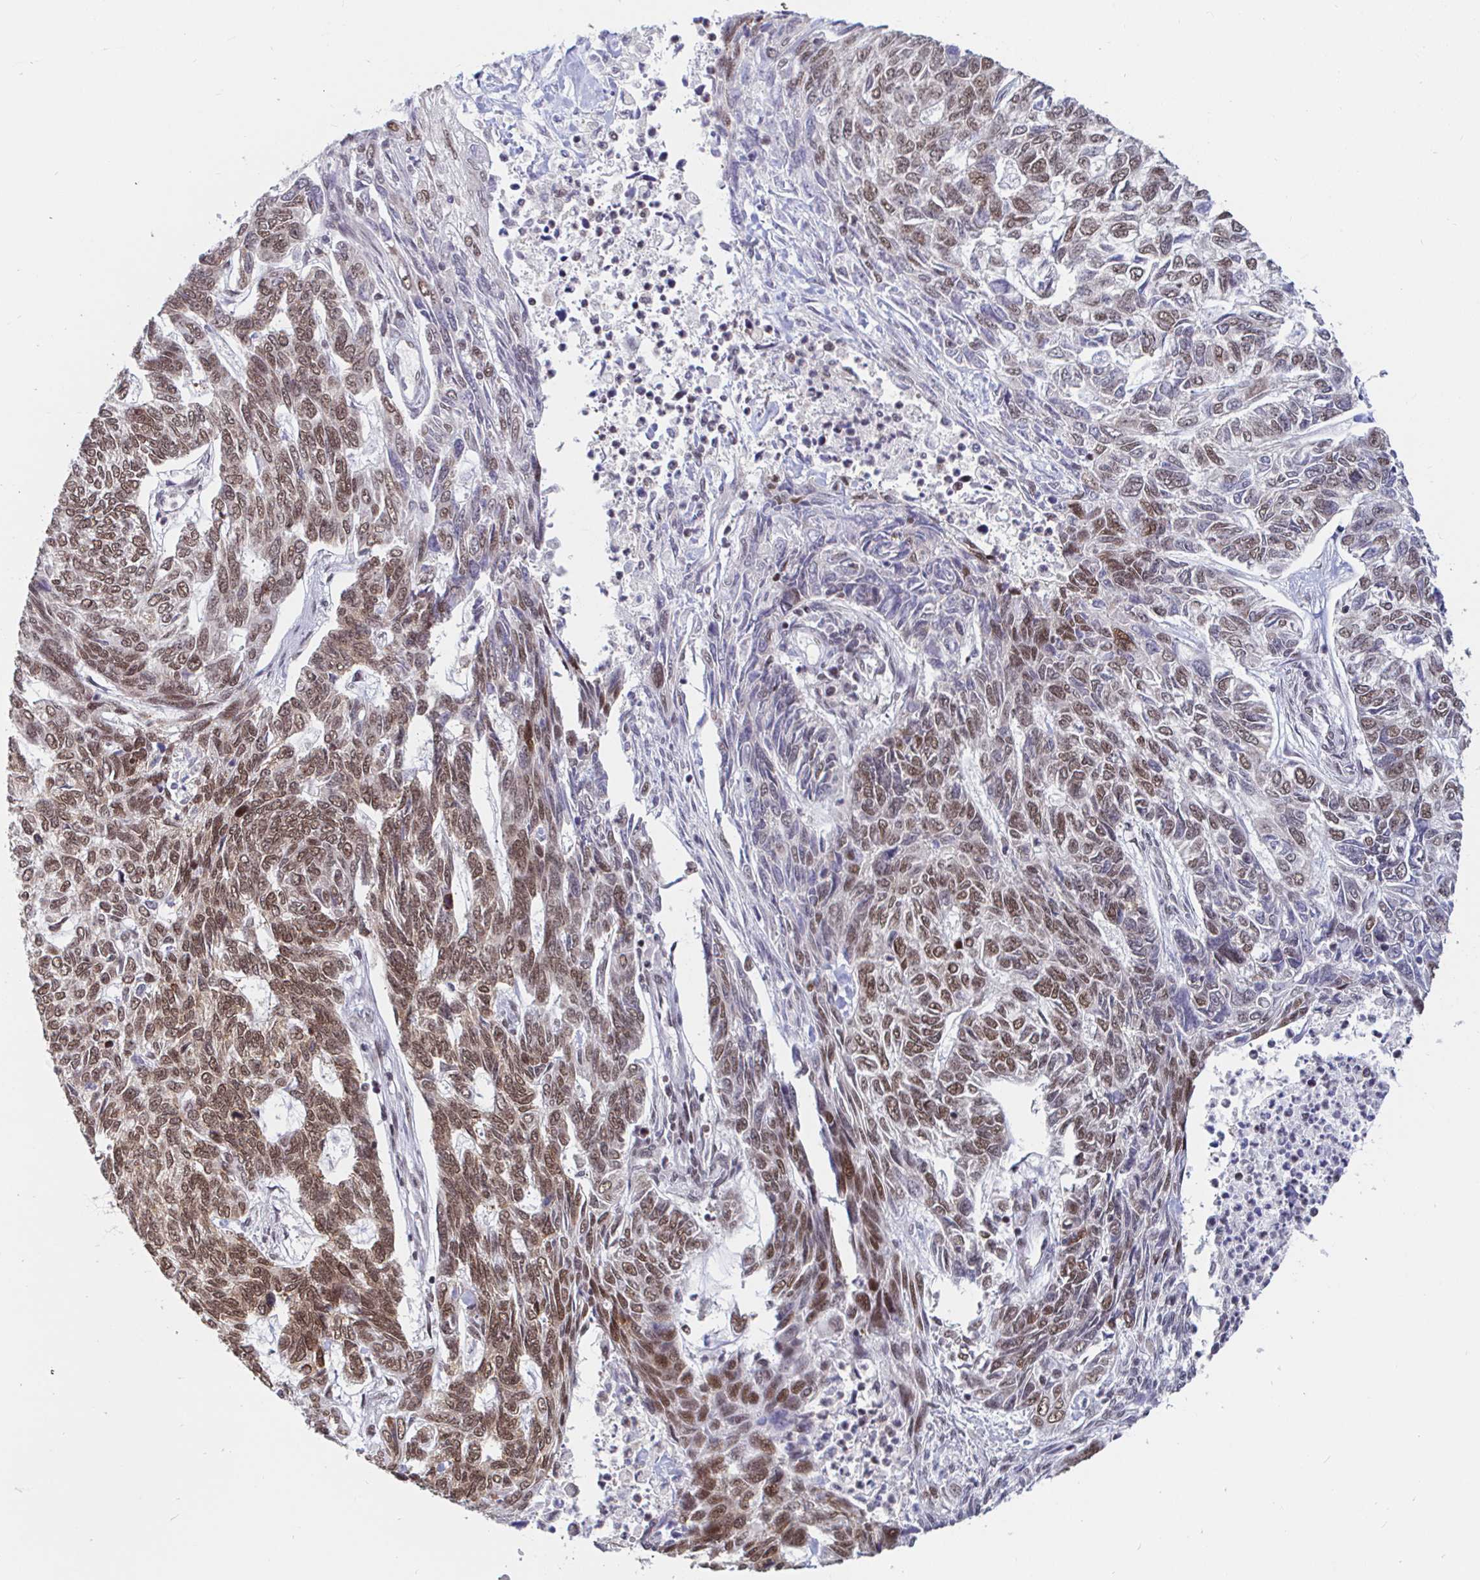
{"staining": {"intensity": "moderate", "quantity": ">75%", "location": "nuclear"}, "tissue": "skin cancer", "cell_type": "Tumor cells", "image_type": "cancer", "snomed": [{"axis": "morphology", "description": "Basal cell carcinoma"}, {"axis": "topography", "description": "Skin"}], "caption": "DAB immunohistochemical staining of human skin basal cell carcinoma demonstrates moderate nuclear protein expression in about >75% of tumor cells.", "gene": "RBMX", "patient": {"sex": "female", "age": 65}}